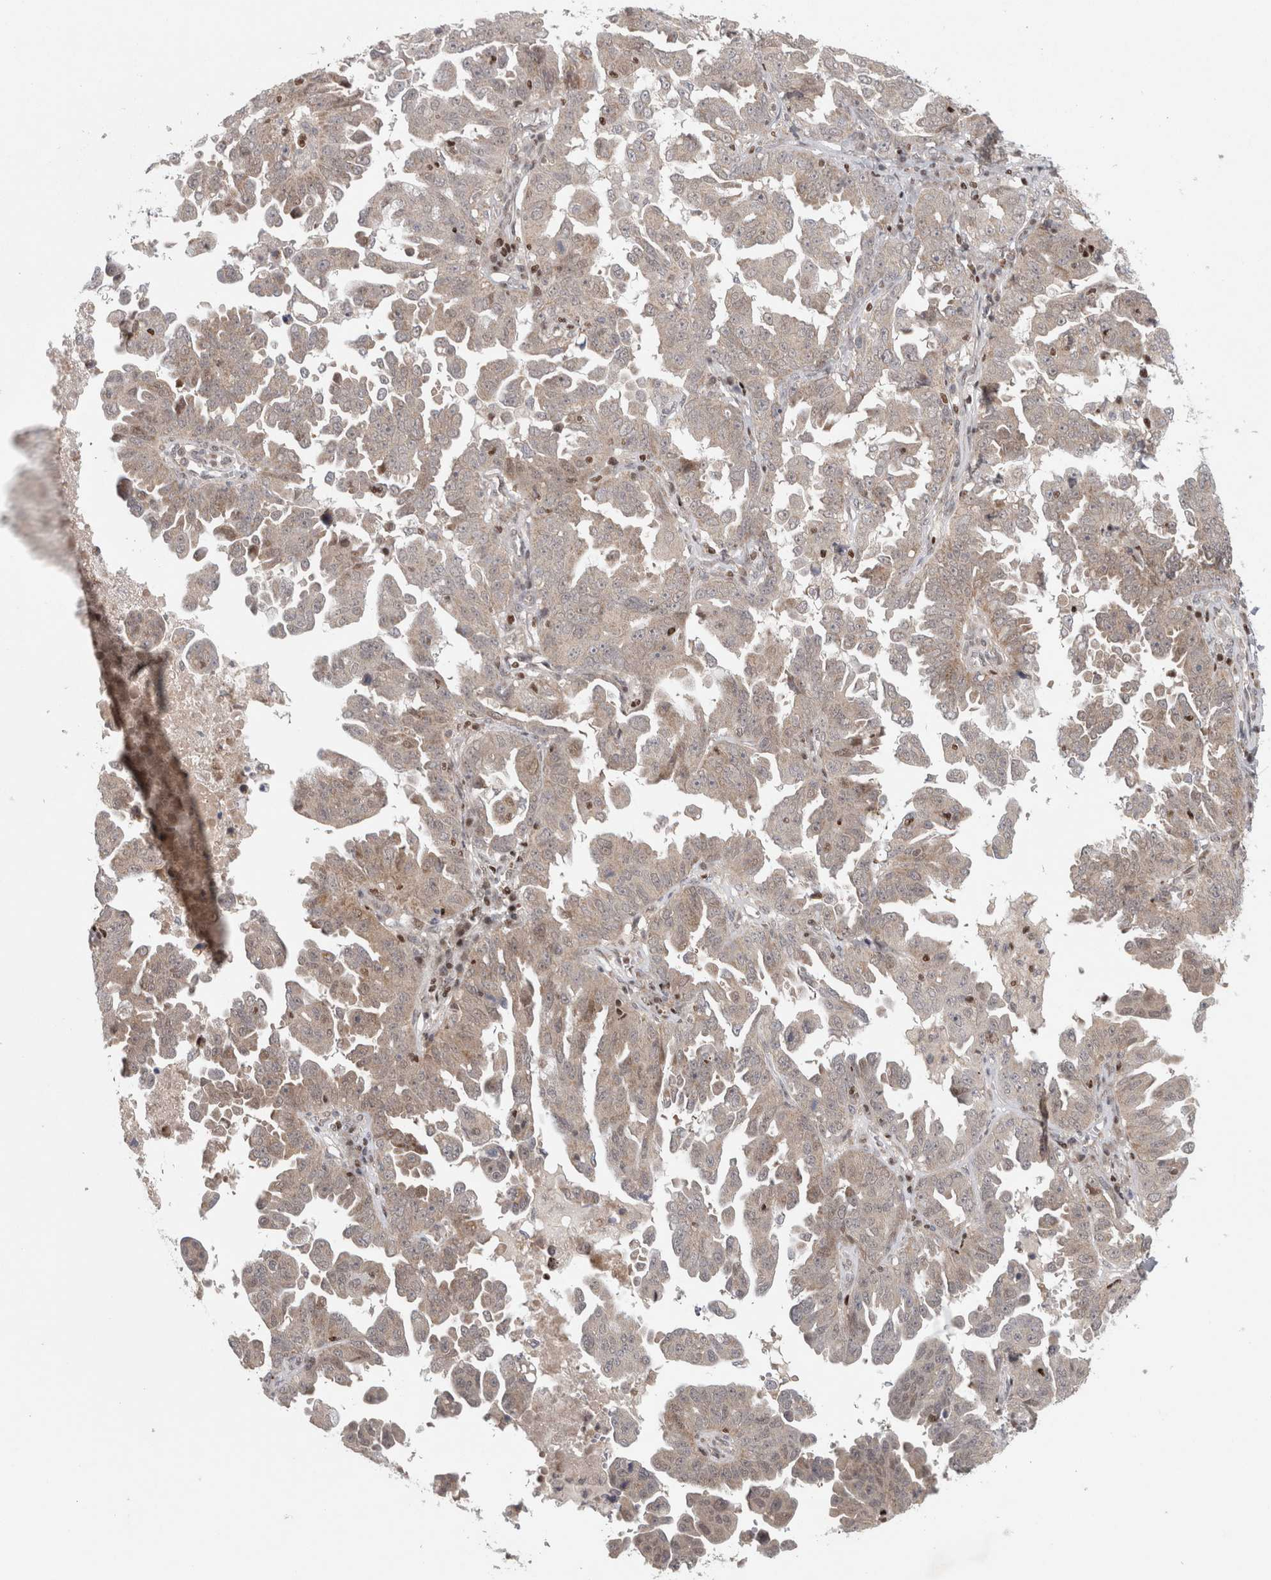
{"staining": {"intensity": "weak", "quantity": ">75%", "location": "cytoplasmic/membranous"}, "tissue": "ovarian cancer", "cell_type": "Tumor cells", "image_type": "cancer", "snomed": [{"axis": "morphology", "description": "Carcinoma, endometroid"}, {"axis": "topography", "description": "Ovary"}], "caption": "Ovarian endometroid carcinoma was stained to show a protein in brown. There is low levels of weak cytoplasmic/membranous positivity in approximately >75% of tumor cells.", "gene": "KDM8", "patient": {"sex": "female", "age": 62}}